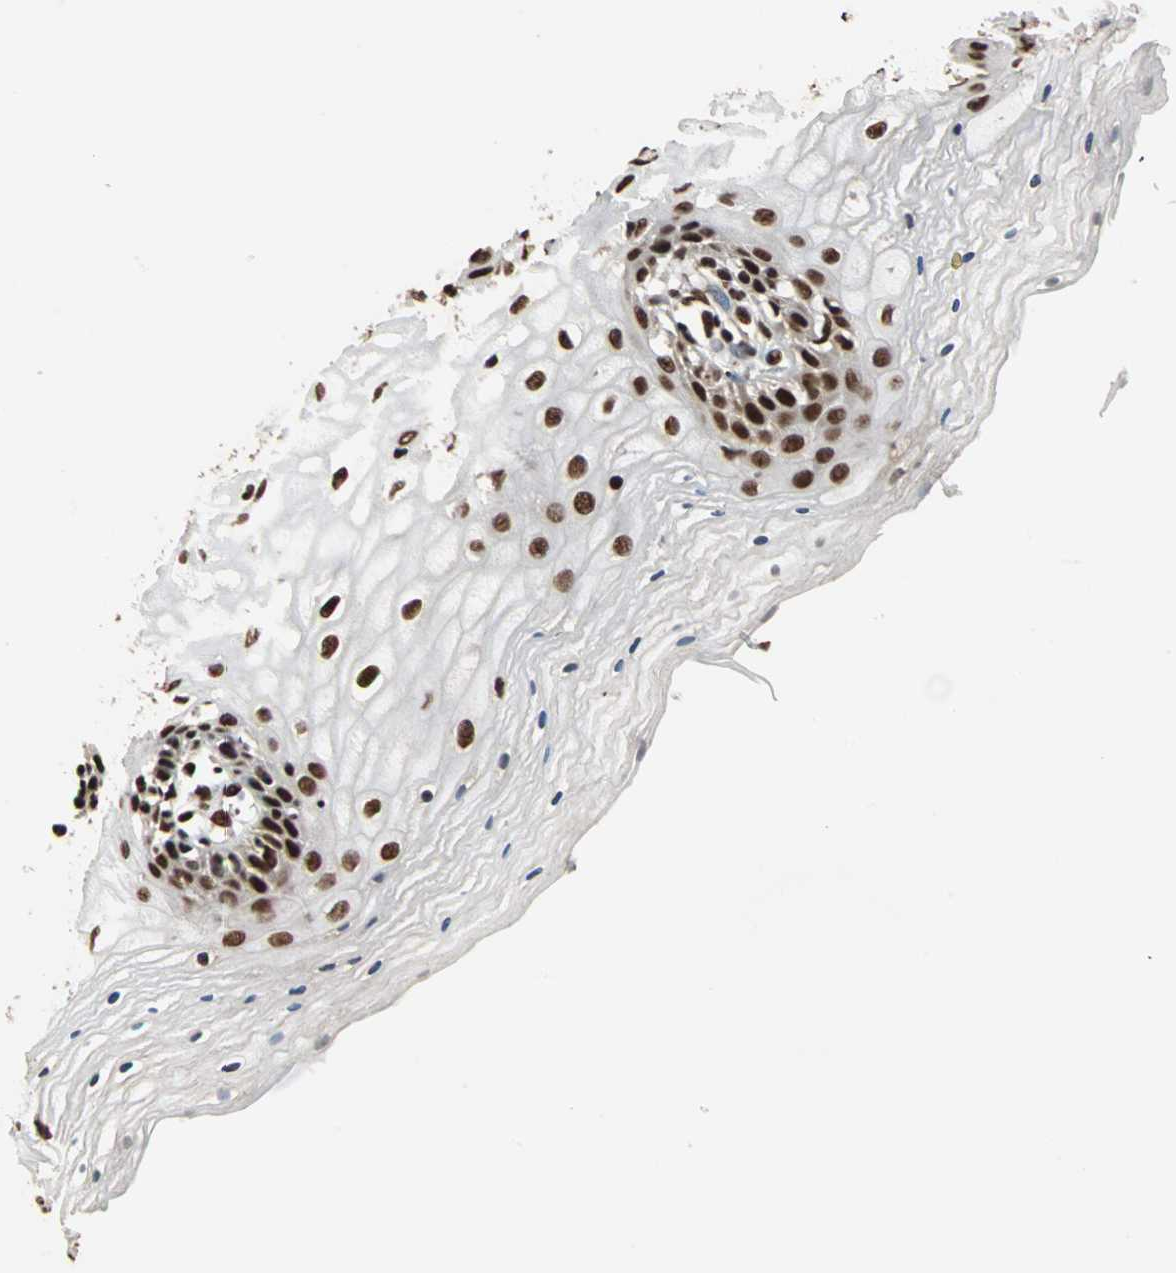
{"staining": {"intensity": "strong", "quantity": "25%-75%", "location": "nuclear"}, "tissue": "vagina", "cell_type": "Squamous epithelial cells", "image_type": "normal", "snomed": [{"axis": "morphology", "description": "Normal tissue, NOS"}, {"axis": "topography", "description": "Vagina"}], "caption": "Immunohistochemistry (IHC) histopathology image of unremarkable vagina: vagina stained using immunohistochemistry demonstrates high levels of strong protein expression localized specifically in the nuclear of squamous epithelial cells, appearing as a nuclear brown color.", "gene": "ILF2", "patient": {"sex": "female", "age": 34}}